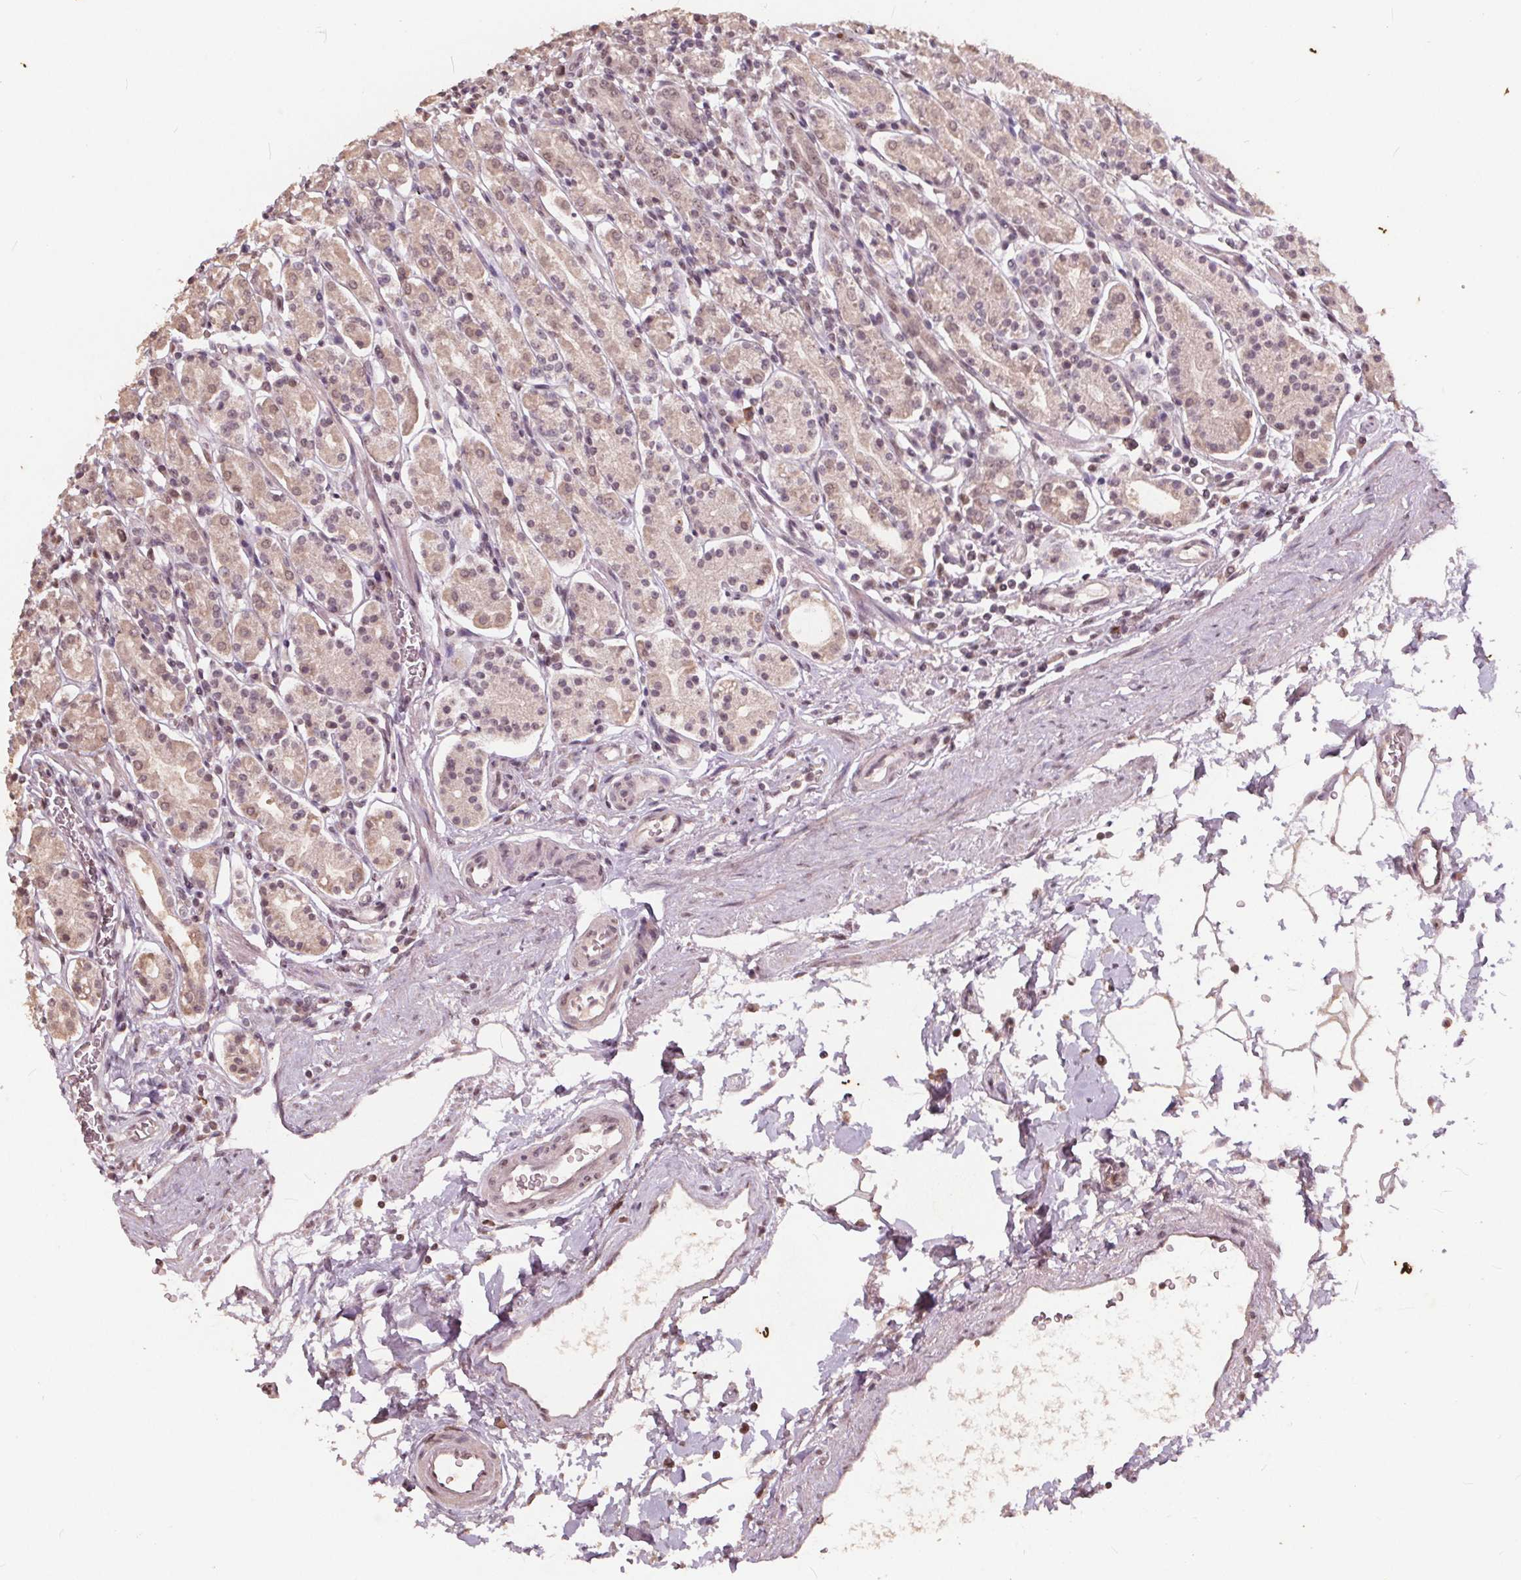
{"staining": {"intensity": "weak", "quantity": "25%-75%", "location": "cytoplasmic/membranous,nuclear"}, "tissue": "stomach", "cell_type": "Glandular cells", "image_type": "normal", "snomed": [{"axis": "morphology", "description": "Normal tissue, NOS"}, {"axis": "topography", "description": "Stomach, upper"}, {"axis": "topography", "description": "Stomach"}], "caption": "Benign stomach reveals weak cytoplasmic/membranous,nuclear staining in approximately 25%-75% of glandular cells, visualized by immunohistochemistry.", "gene": "DNMT3B", "patient": {"sex": "male", "age": 62}}